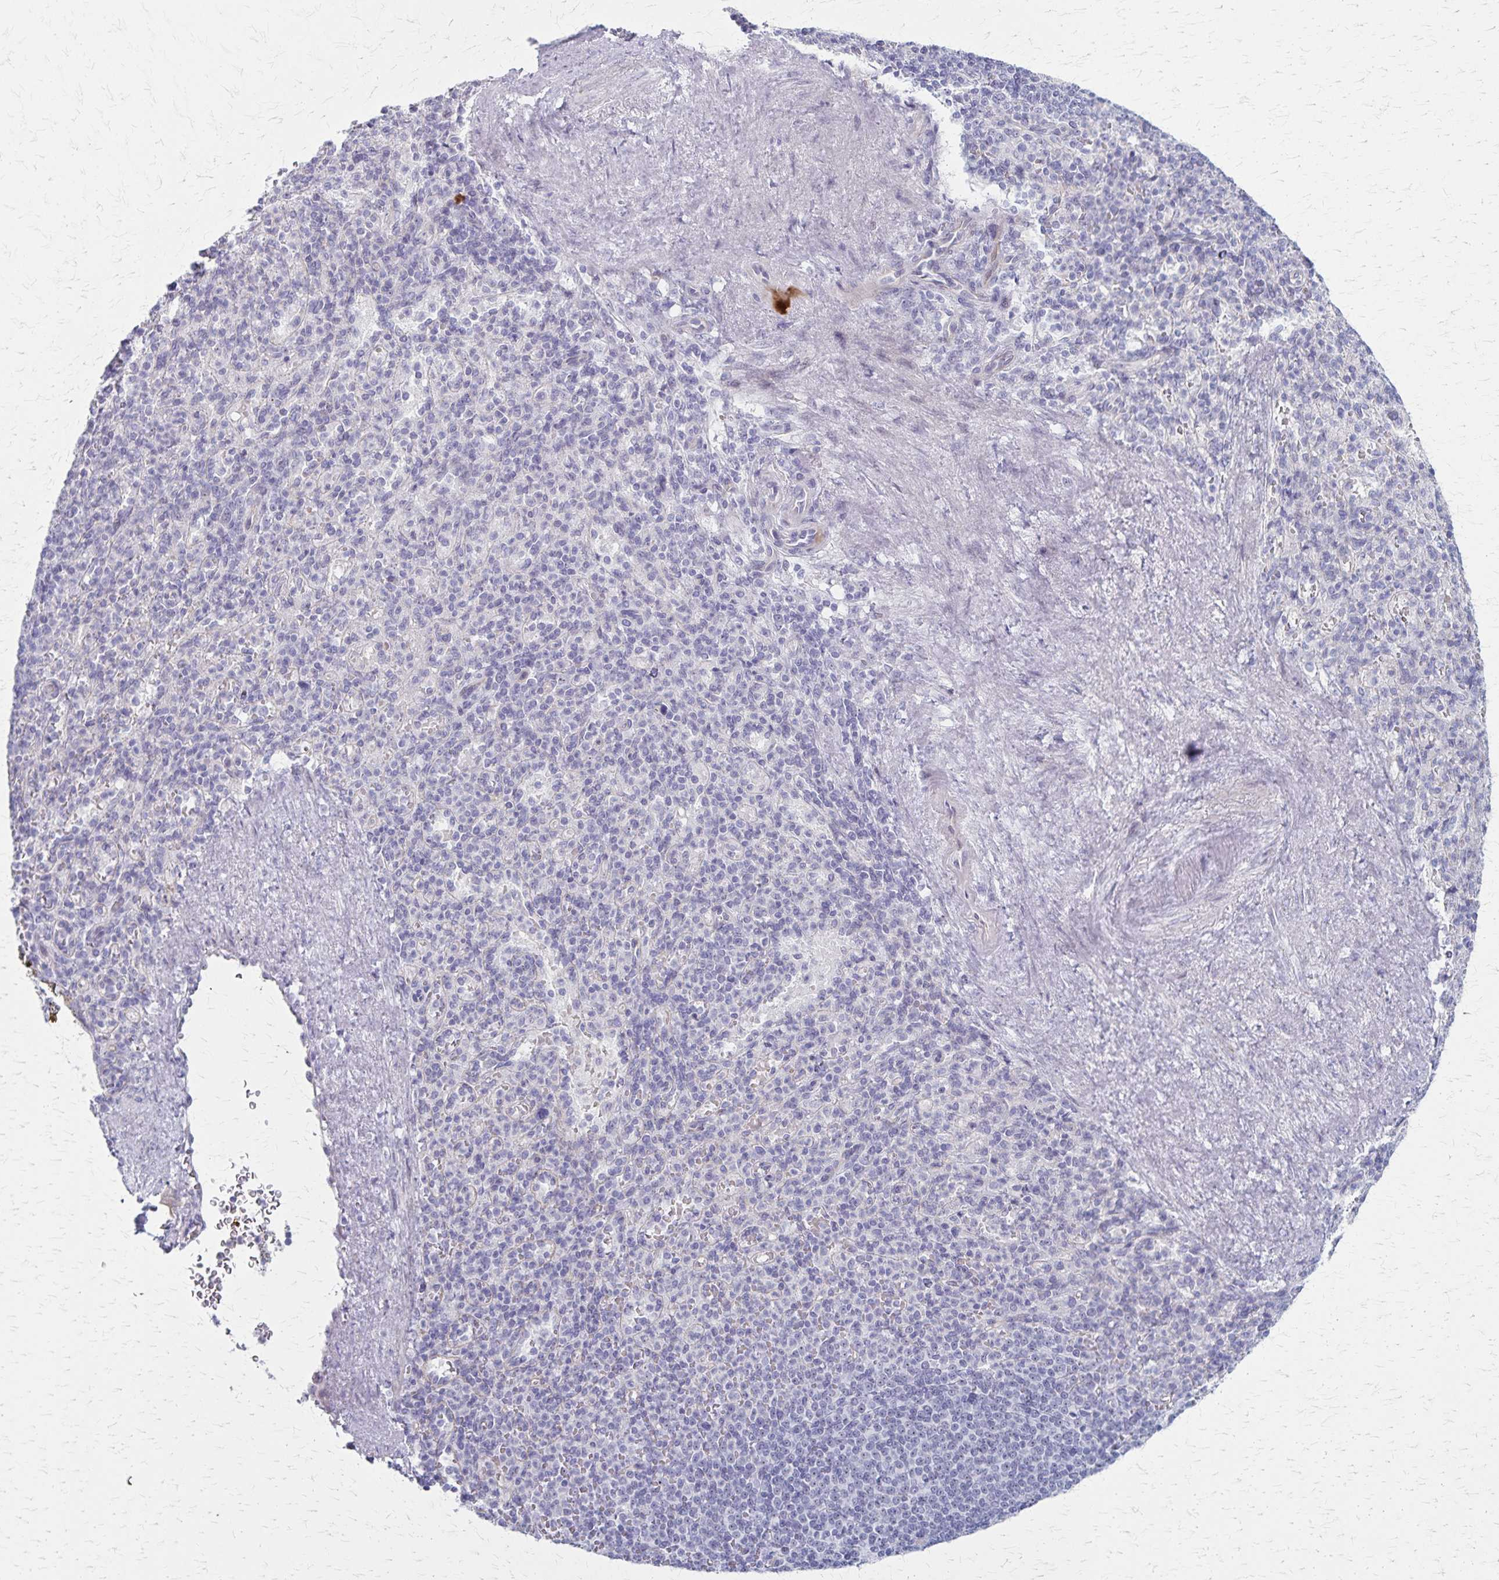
{"staining": {"intensity": "negative", "quantity": "none", "location": "none"}, "tissue": "spleen", "cell_type": "Cells in red pulp", "image_type": "normal", "snomed": [{"axis": "morphology", "description": "Normal tissue, NOS"}, {"axis": "topography", "description": "Spleen"}], "caption": "Immunohistochemical staining of benign spleen exhibits no significant positivity in cells in red pulp. The staining is performed using DAB (3,3'-diaminobenzidine) brown chromogen with nuclei counter-stained in using hematoxylin.", "gene": "DLK2", "patient": {"sex": "female", "age": 74}}